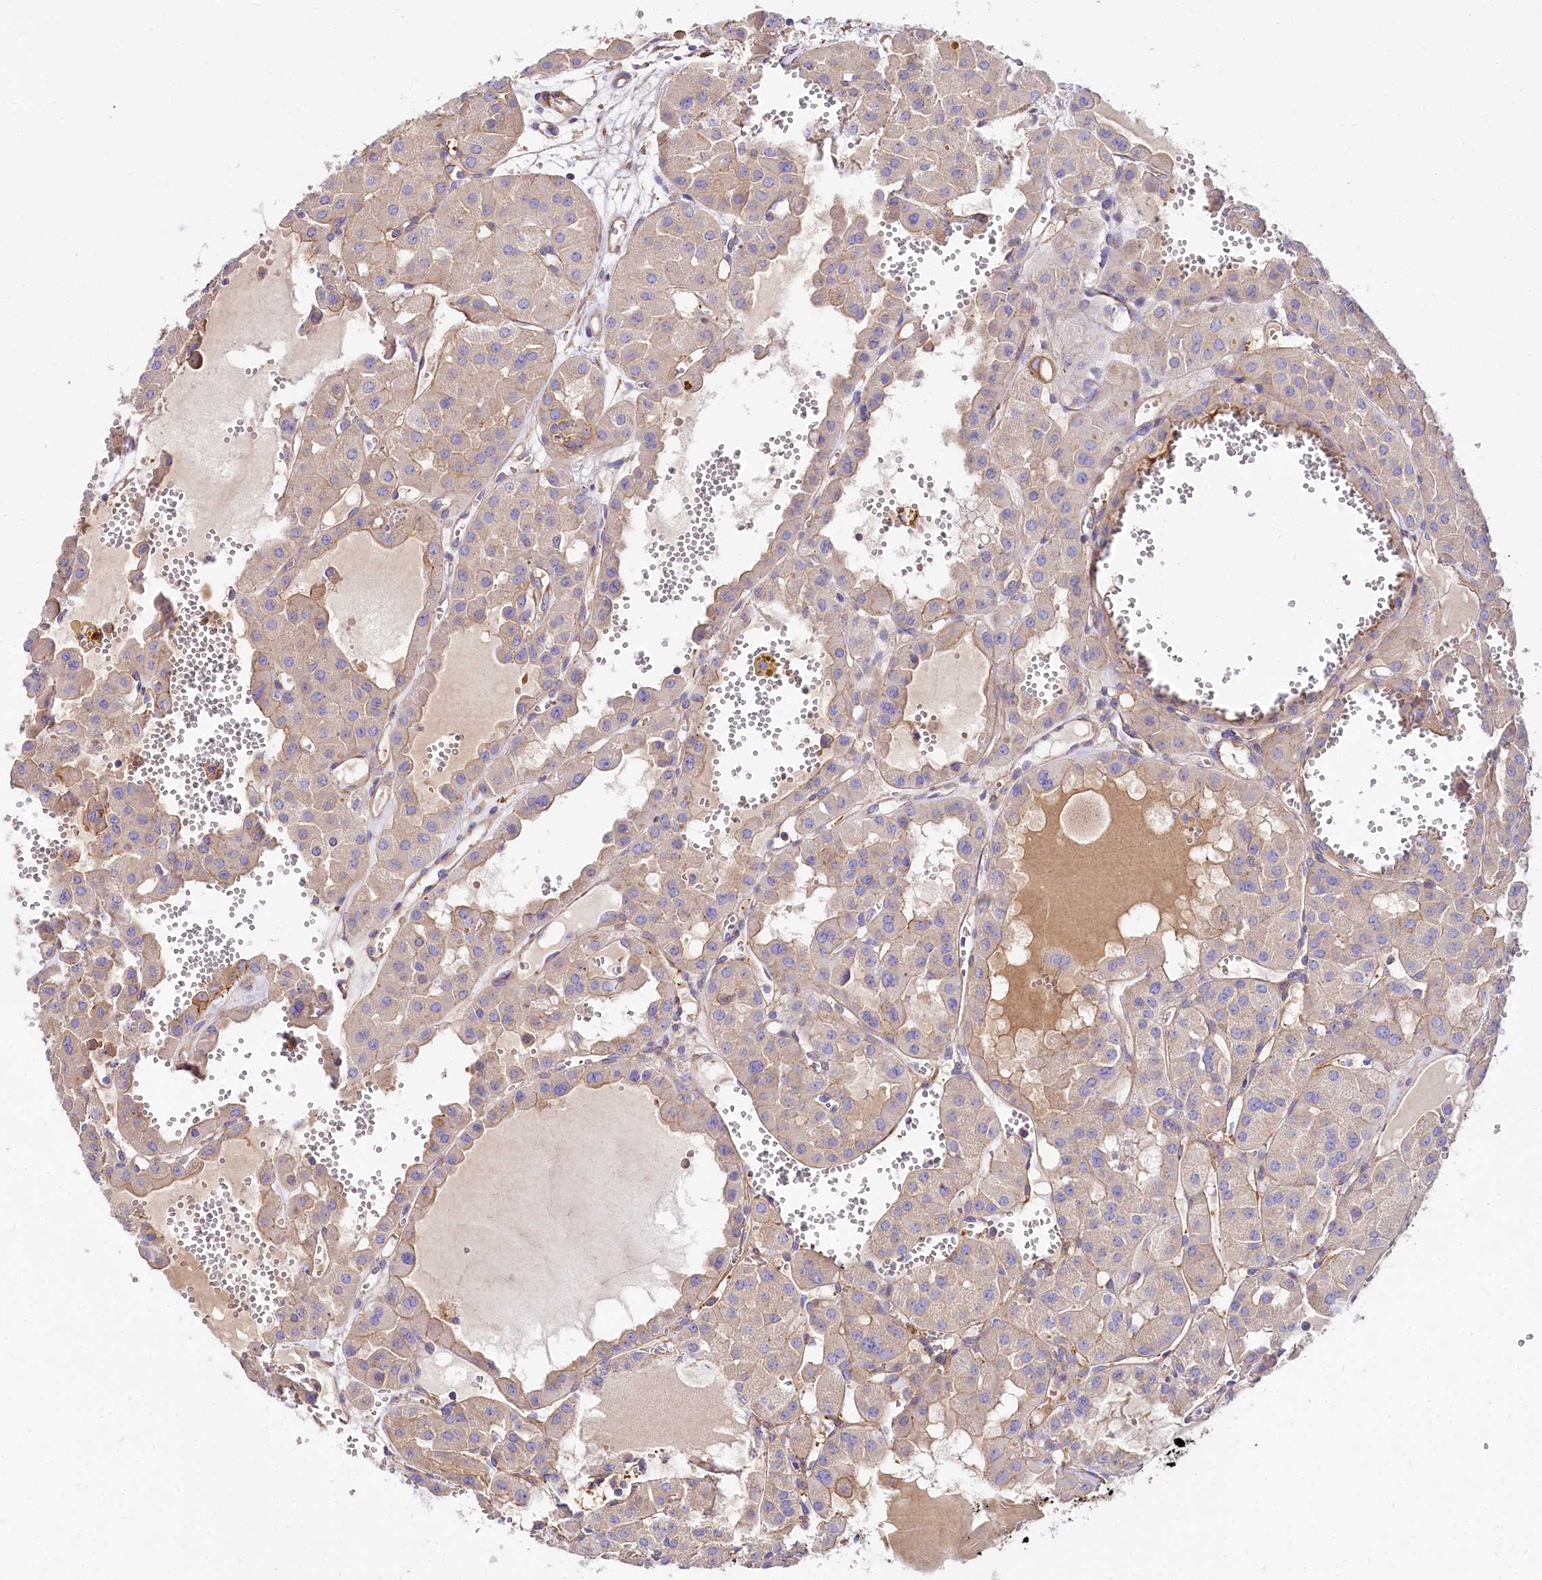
{"staining": {"intensity": "weak", "quantity": "<25%", "location": "cytoplasmic/membranous"}, "tissue": "renal cancer", "cell_type": "Tumor cells", "image_type": "cancer", "snomed": [{"axis": "morphology", "description": "Carcinoma, NOS"}, {"axis": "topography", "description": "Kidney"}], "caption": "Renal cancer (carcinoma) was stained to show a protein in brown. There is no significant expression in tumor cells. (Stains: DAB (3,3'-diaminobenzidine) immunohistochemistry (IHC) with hematoxylin counter stain, Microscopy: brightfield microscopy at high magnification).", "gene": "FCHSD2", "patient": {"sex": "female", "age": 75}}